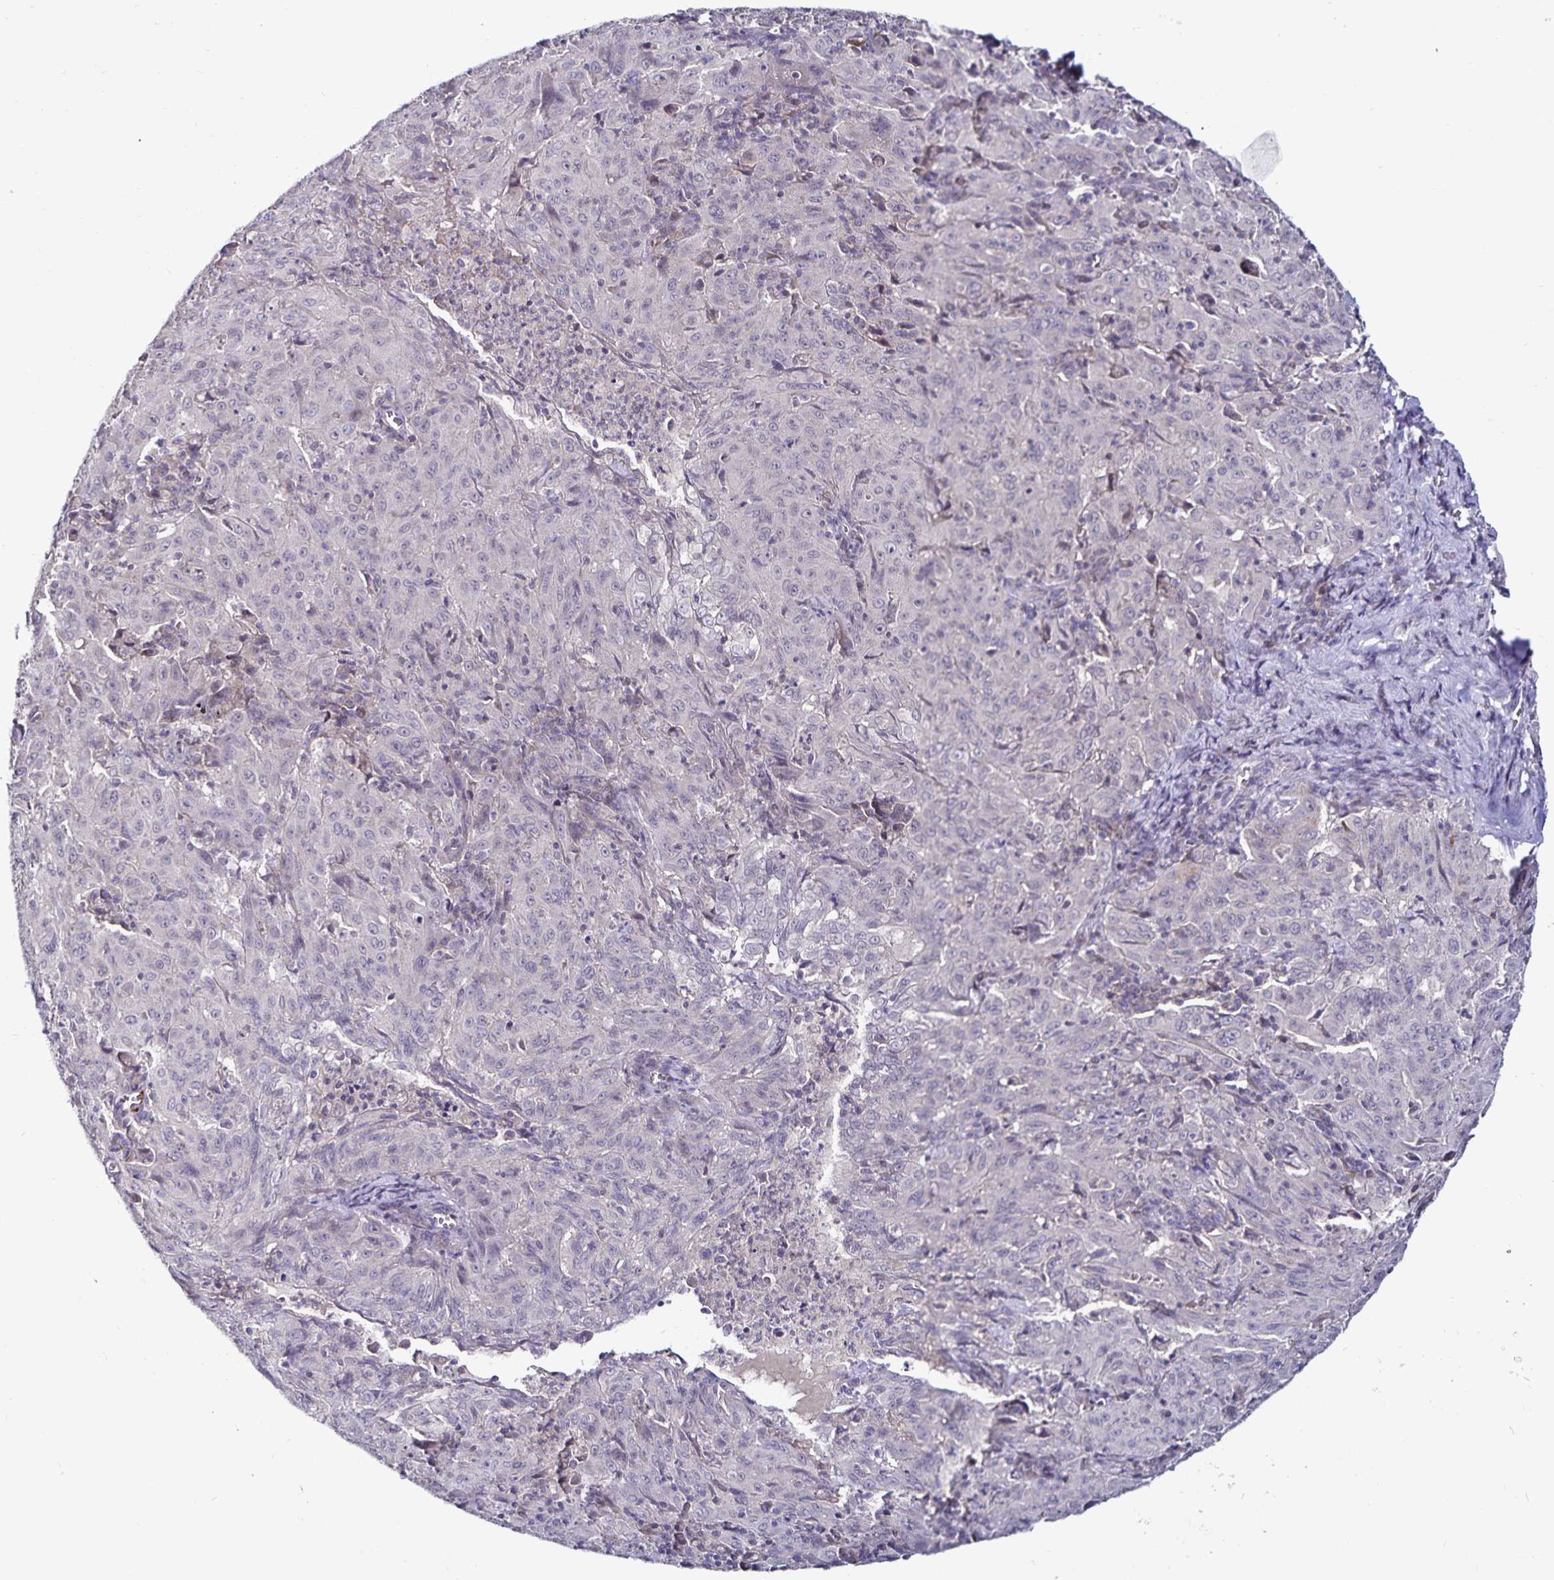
{"staining": {"intensity": "negative", "quantity": "none", "location": "none"}, "tissue": "pancreatic cancer", "cell_type": "Tumor cells", "image_type": "cancer", "snomed": [{"axis": "morphology", "description": "Adenocarcinoma, NOS"}, {"axis": "topography", "description": "Pancreas"}], "caption": "High power microscopy image of an IHC photomicrograph of pancreatic adenocarcinoma, revealing no significant expression in tumor cells.", "gene": "ACSL5", "patient": {"sex": "male", "age": 63}}